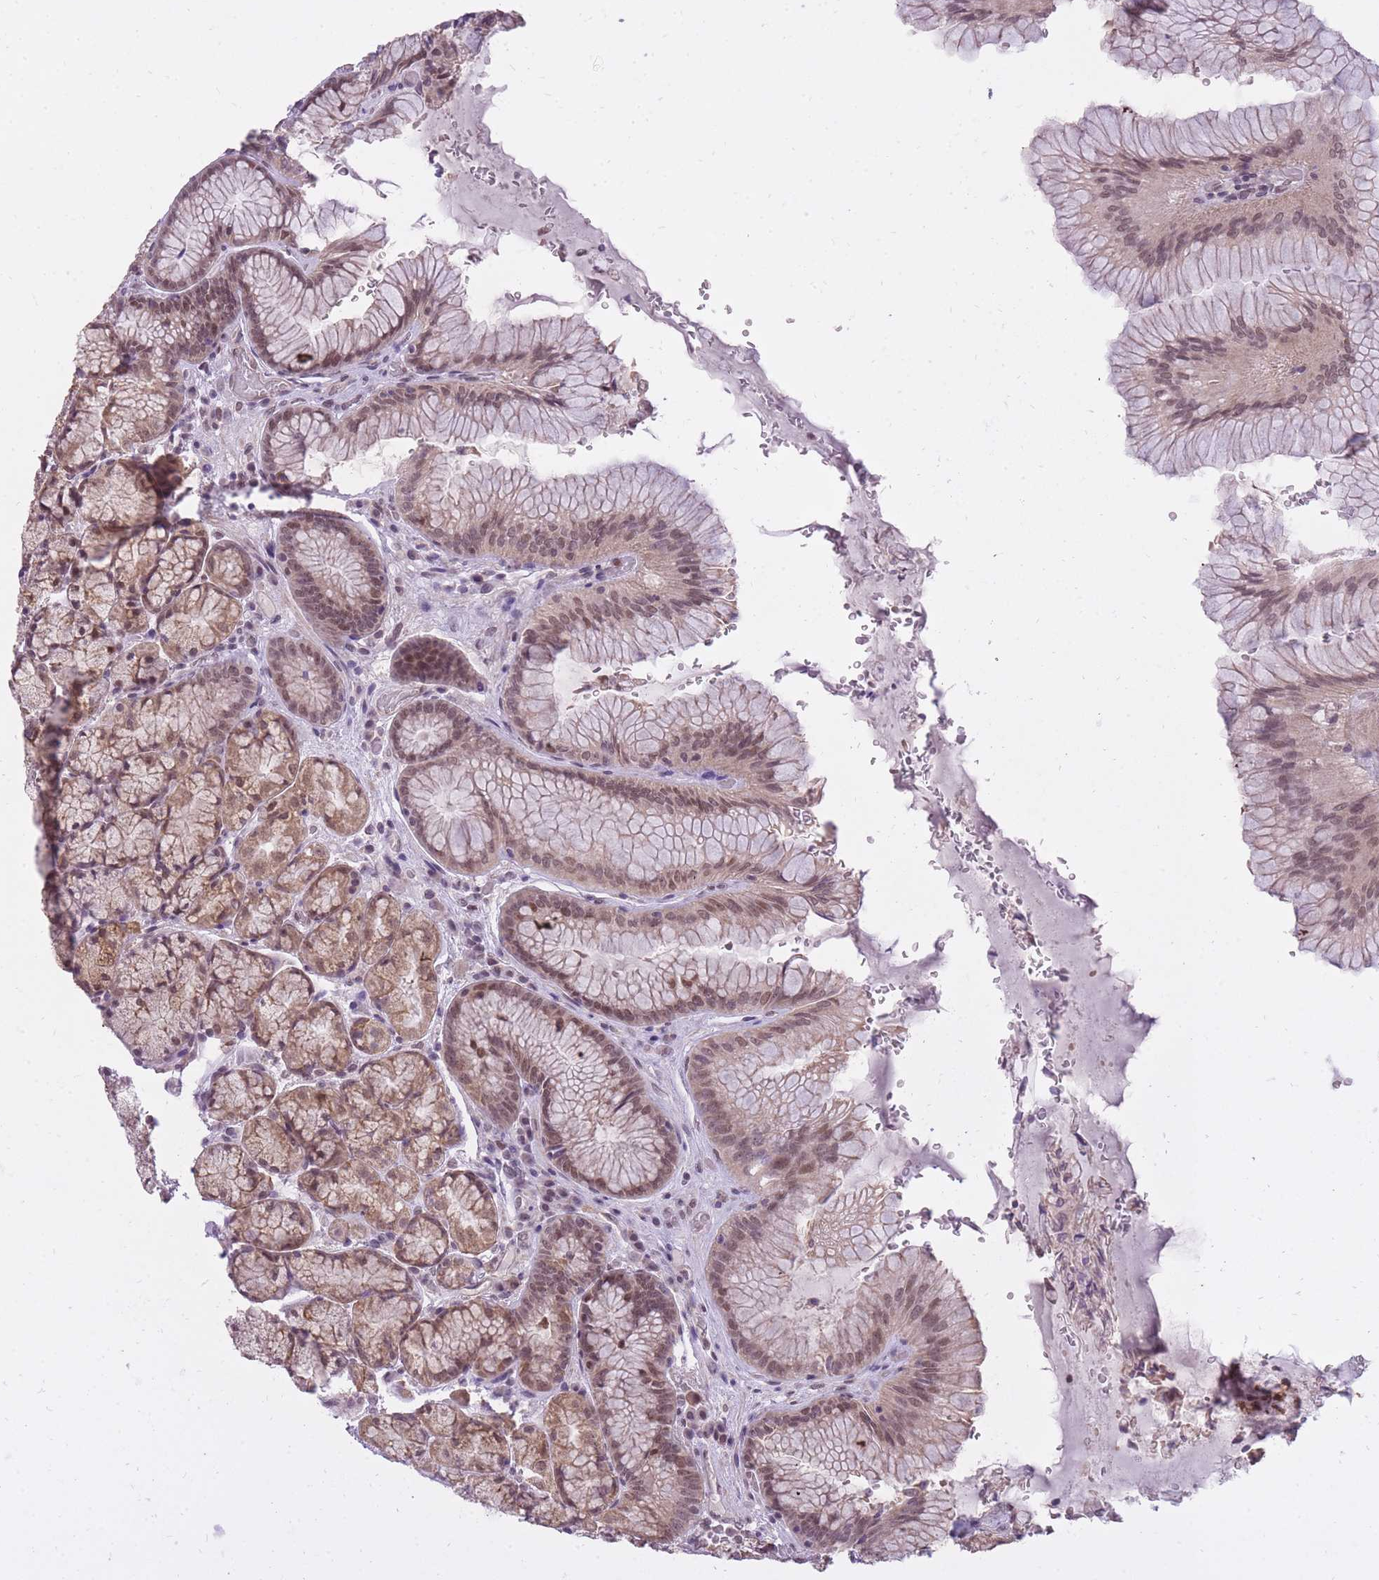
{"staining": {"intensity": "moderate", "quantity": ">75%", "location": "cytoplasmic/membranous,nuclear"}, "tissue": "stomach", "cell_type": "Glandular cells", "image_type": "normal", "snomed": [{"axis": "morphology", "description": "Normal tissue, NOS"}, {"axis": "topography", "description": "Stomach"}], "caption": "Moderate cytoplasmic/membranous,nuclear staining is identified in approximately >75% of glandular cells in benign stomach. (IHC, brightfield microscopy, high magnification).", "gene": "TIGD1", "patient": {"sex": "male", "age": 63}}